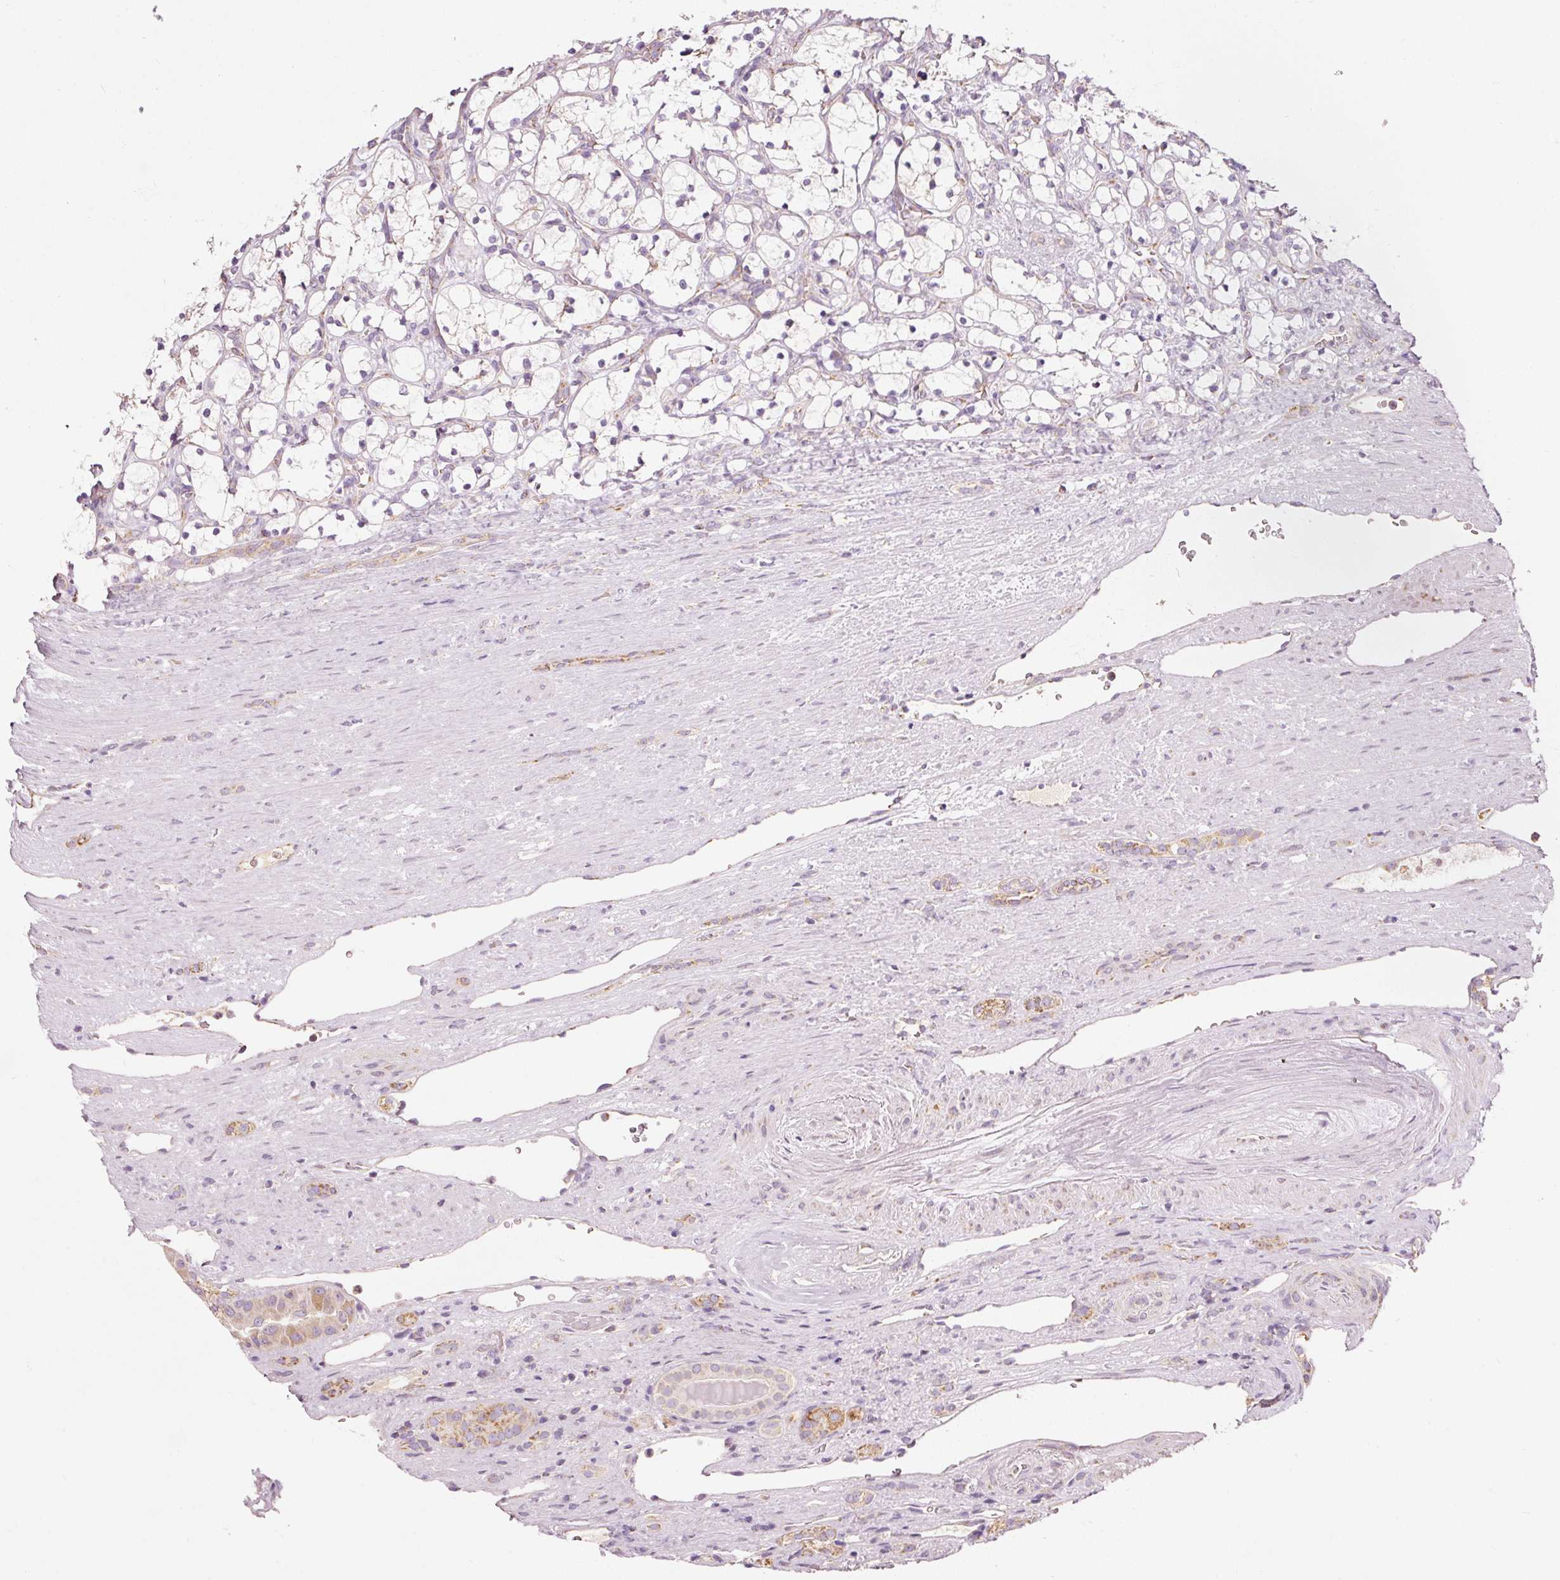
{"staining": {"intensity": "negative", "quantity": "none", "location": "none"}, "tissue": "renal cancer", "cell_type": "Tumor cells", "image_type": "cancer", "snomed": [{"axis": "morphology", "description": "Adenocarcinoma, NOS"}, {"axis": "topography", "description": "Kidney"}], "caption": "Protein analysis of renal cancer (adenocarcinoma) reveals no significant expression in tumor cells. The staining was performed using DAB (3,3'-diaminobenzidine) to visualize the protein expression in brown, while the nuclei were stained in blue with hematoxylin (Magnification: 20x).", "gene": "NDUFB4", "patient": {"sex": "female", "age": 69}}